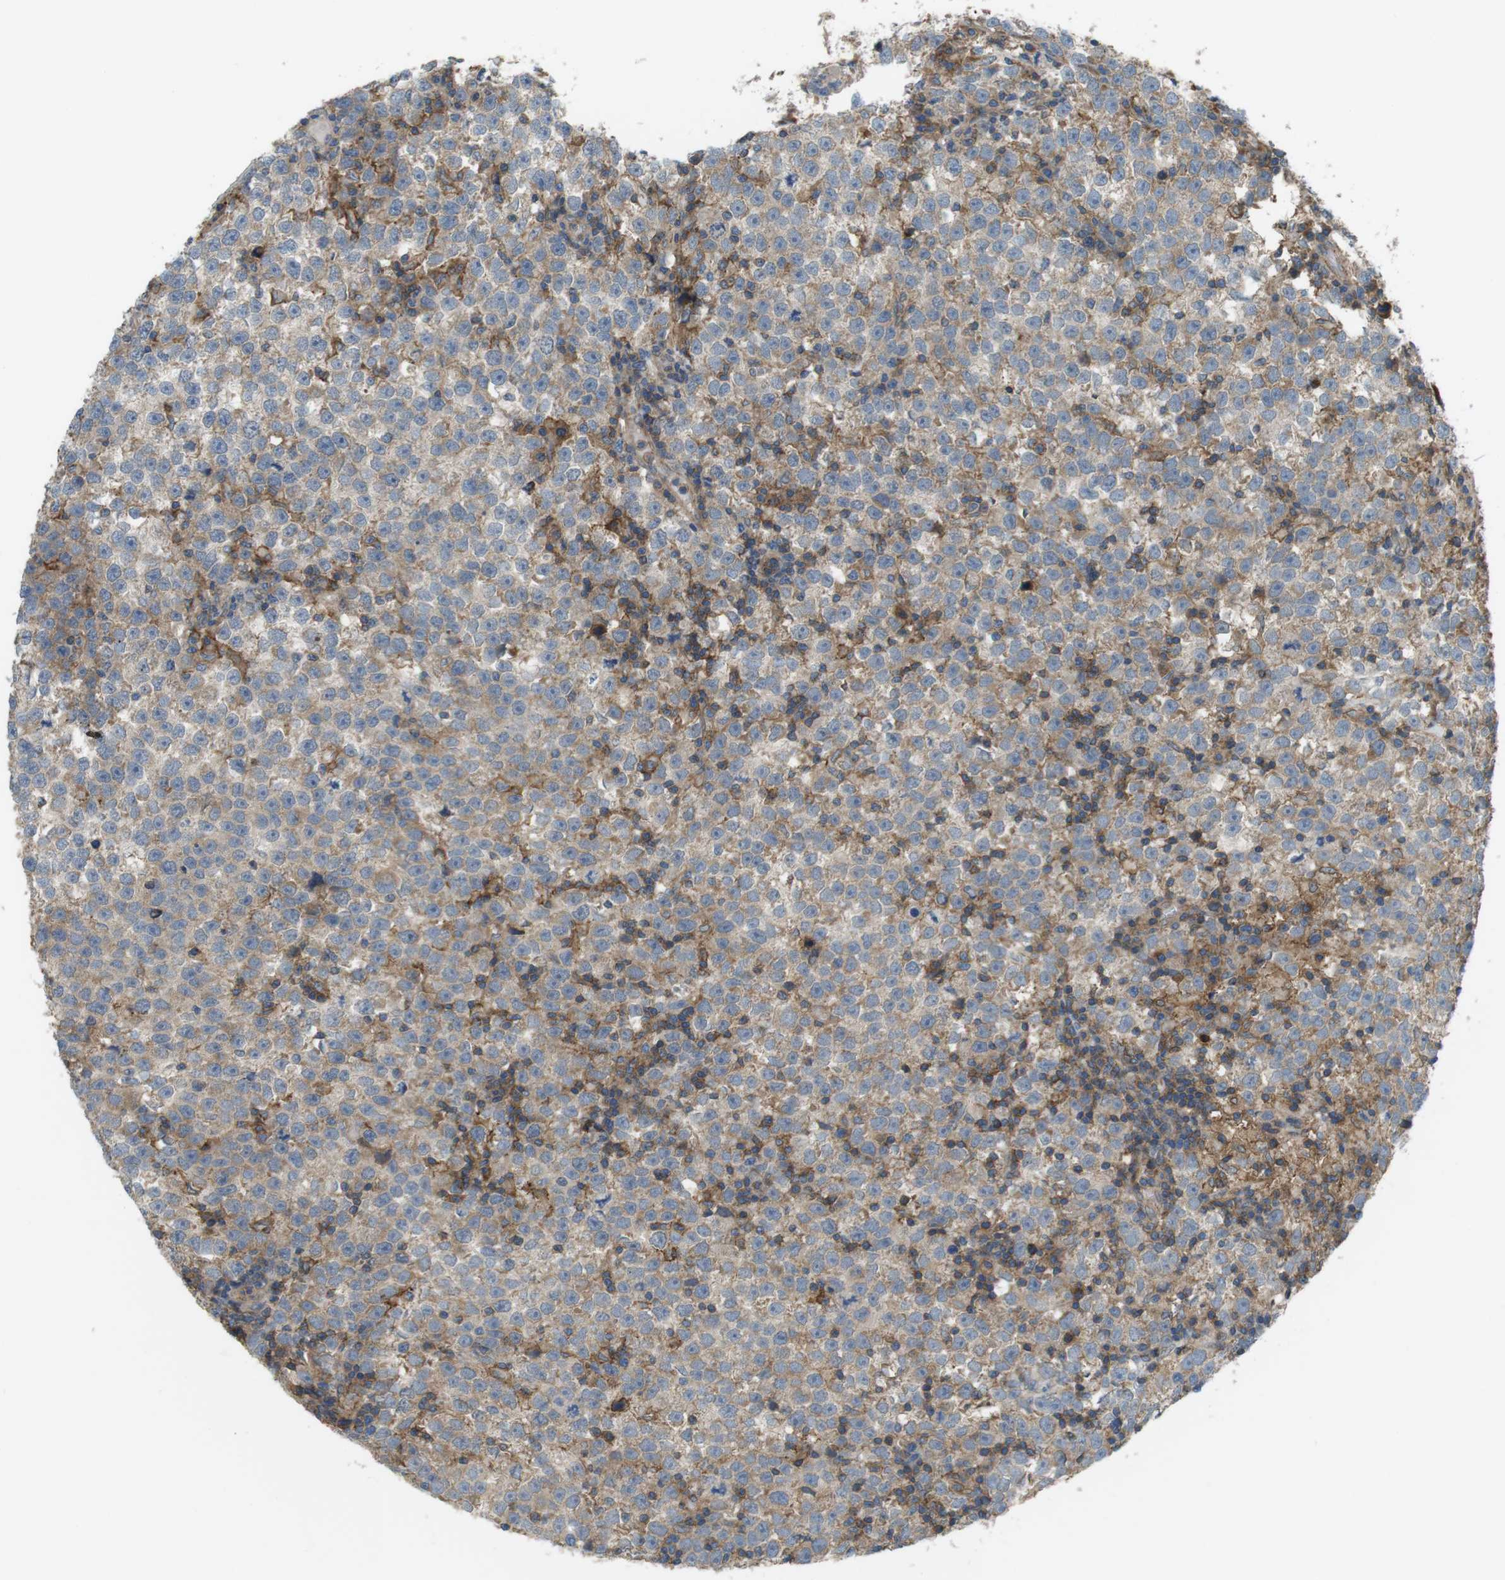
{"staining": {"intensity": "weak", "quantity": ">75%", "location": "cytoplasmic/membranous"}, "tissue": "testis cancer", "cell_type": "Tumor cells", "image_type": "cancer", "snomed": [{"axis": "morphology", "description": "Seminoma, NOS"}, {"axis": "topography", "description": "Testis"}], "caption": "Brown immunohistochemical staining in testis seminoma shows weak cytoplasmic/membranous positivity in about >75% of tumor cells.", "gene": "DDAH2", "patient": {"sex": "male", "age": 43}}